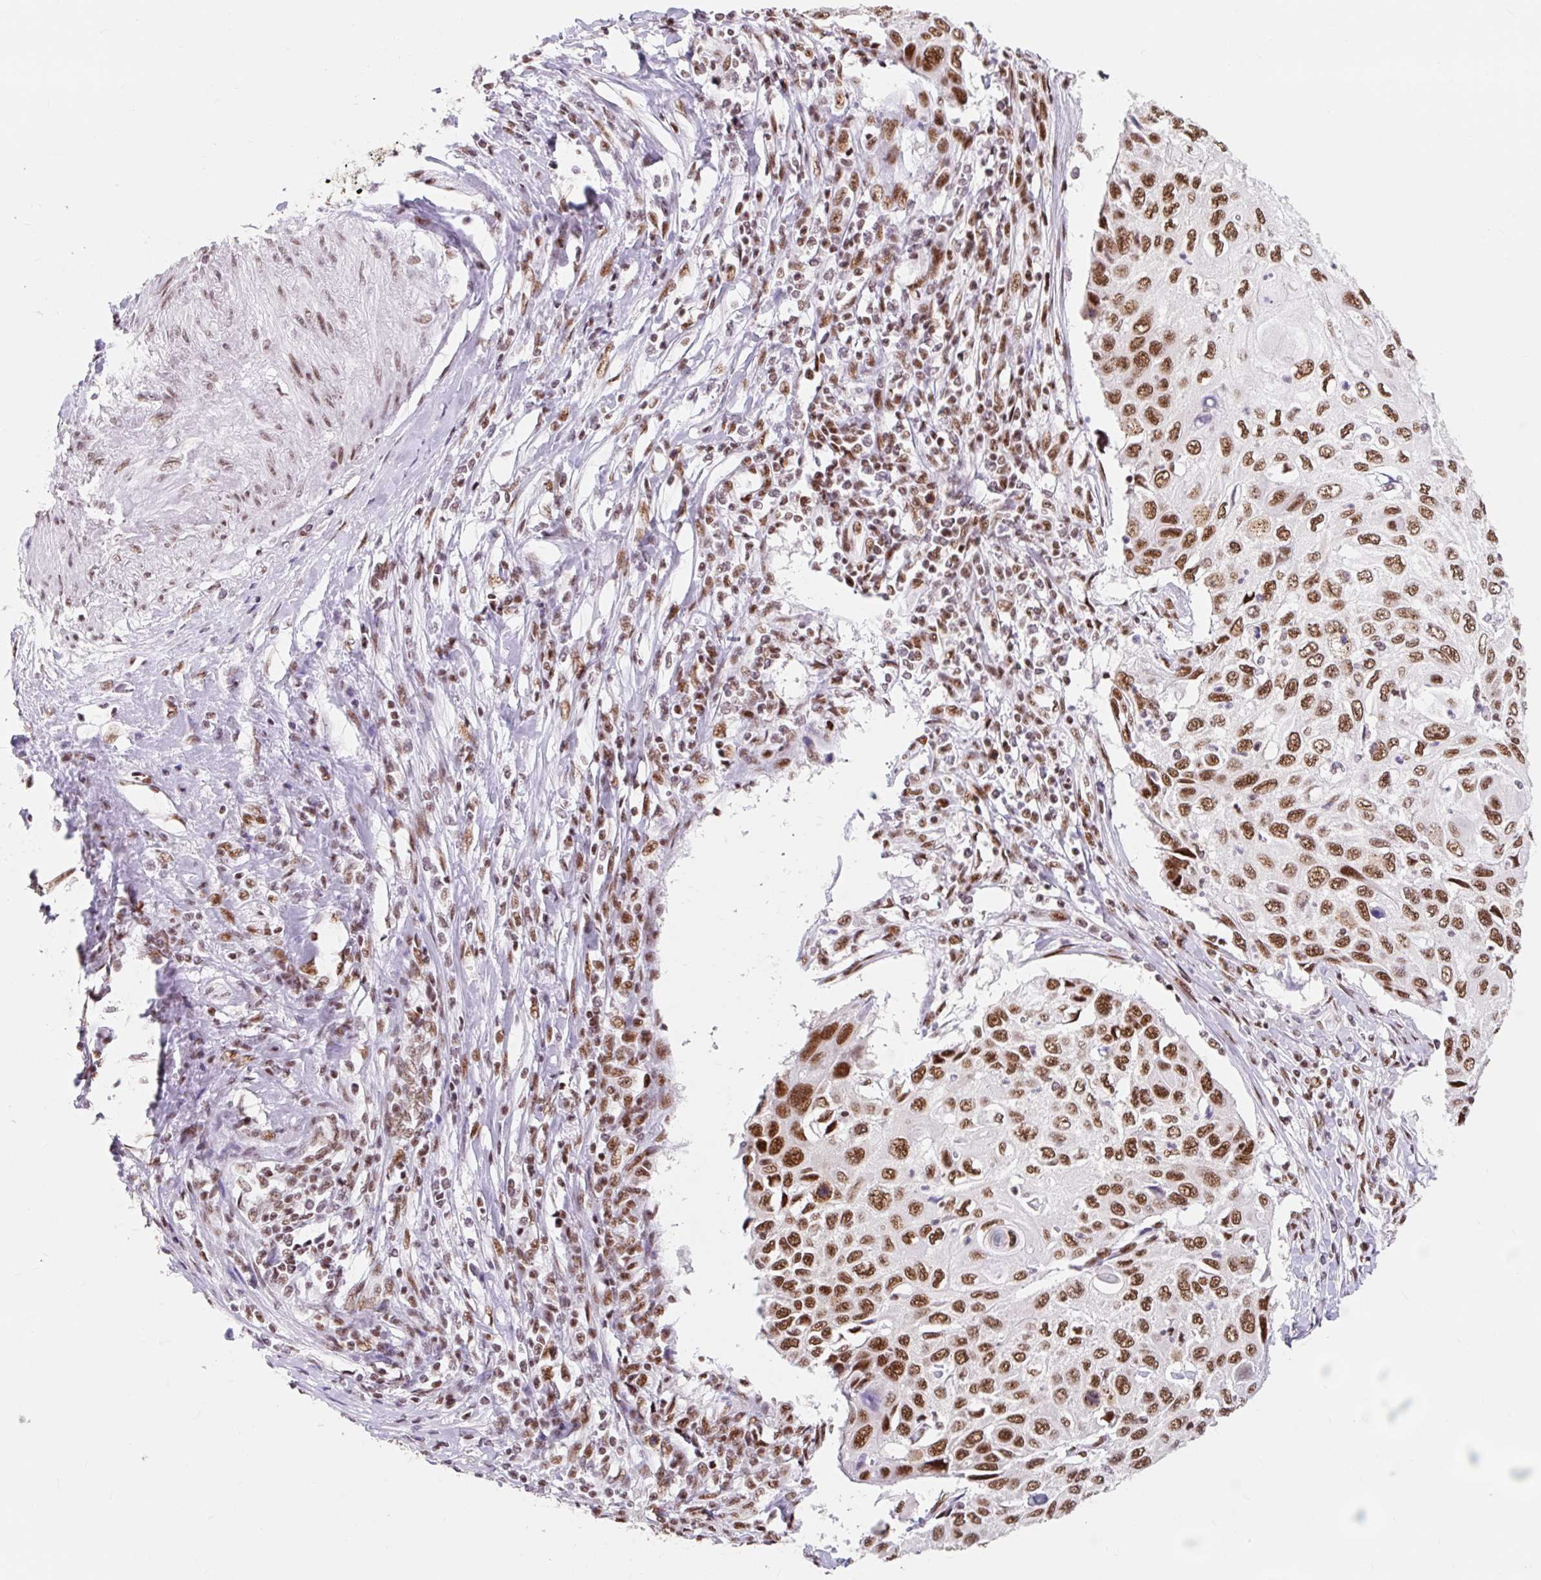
{"staining": {"intensity": "strong", "quantity": ">75%", "location": "nuclear"}, "tissue": "cervical cancer", "cell_type": "Tumor cells", "image_type": "cancer", "snomed": [{"axis": "morphology", "description": "Squamous cell carcinoma, NOS"}, {"axis": "topography", "description": "Cervix"}], "caption": "IHC (DAB) staining of human cervical squamous cell carcinoma exhibits strong nuclear protein positivity in about >75% of tumor cells. The protein of interest is shown in brown color, while the nuclei are stained blue.", "gene": "SRSF10", "patient": {"sex": "female", "age": 70}}